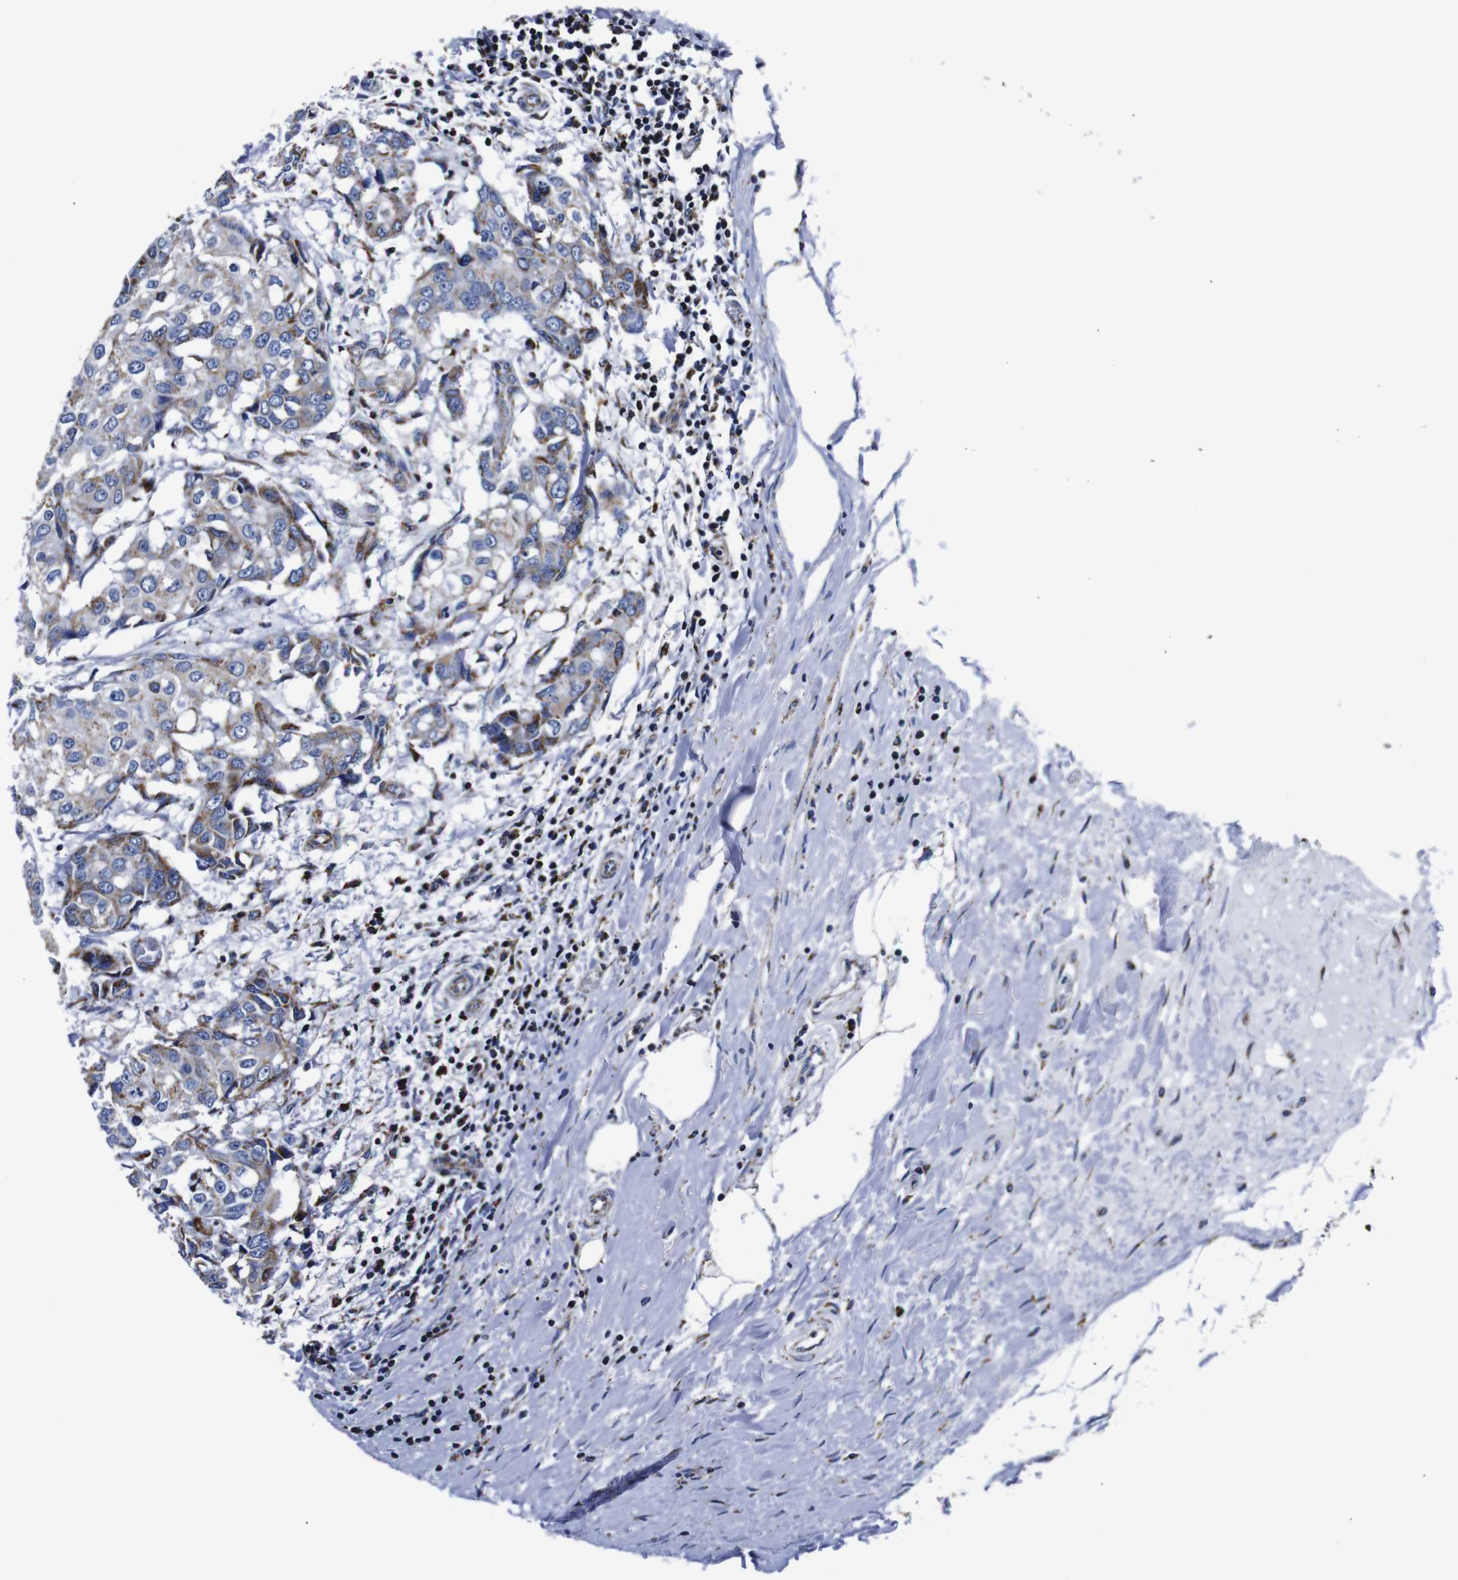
{"staining": {"intensity": "weak", "quantity": "<25%", "location": "cytoplasmic/membranous"}, "tissue": "breast cancer", "cell_type": "Tumor cells", "image_type": "cancer", "snomed": [{"axis": "morphology", "description": "Duct carcinoma"}, {"axis": "topography", "description": "Breast"}], "caption": "The image displays no staining of tumor cells in breast cancer (invasive ductal carcinoma).", "gene": "FKBP9", "patient": {"sex": "female", "age": 27}}